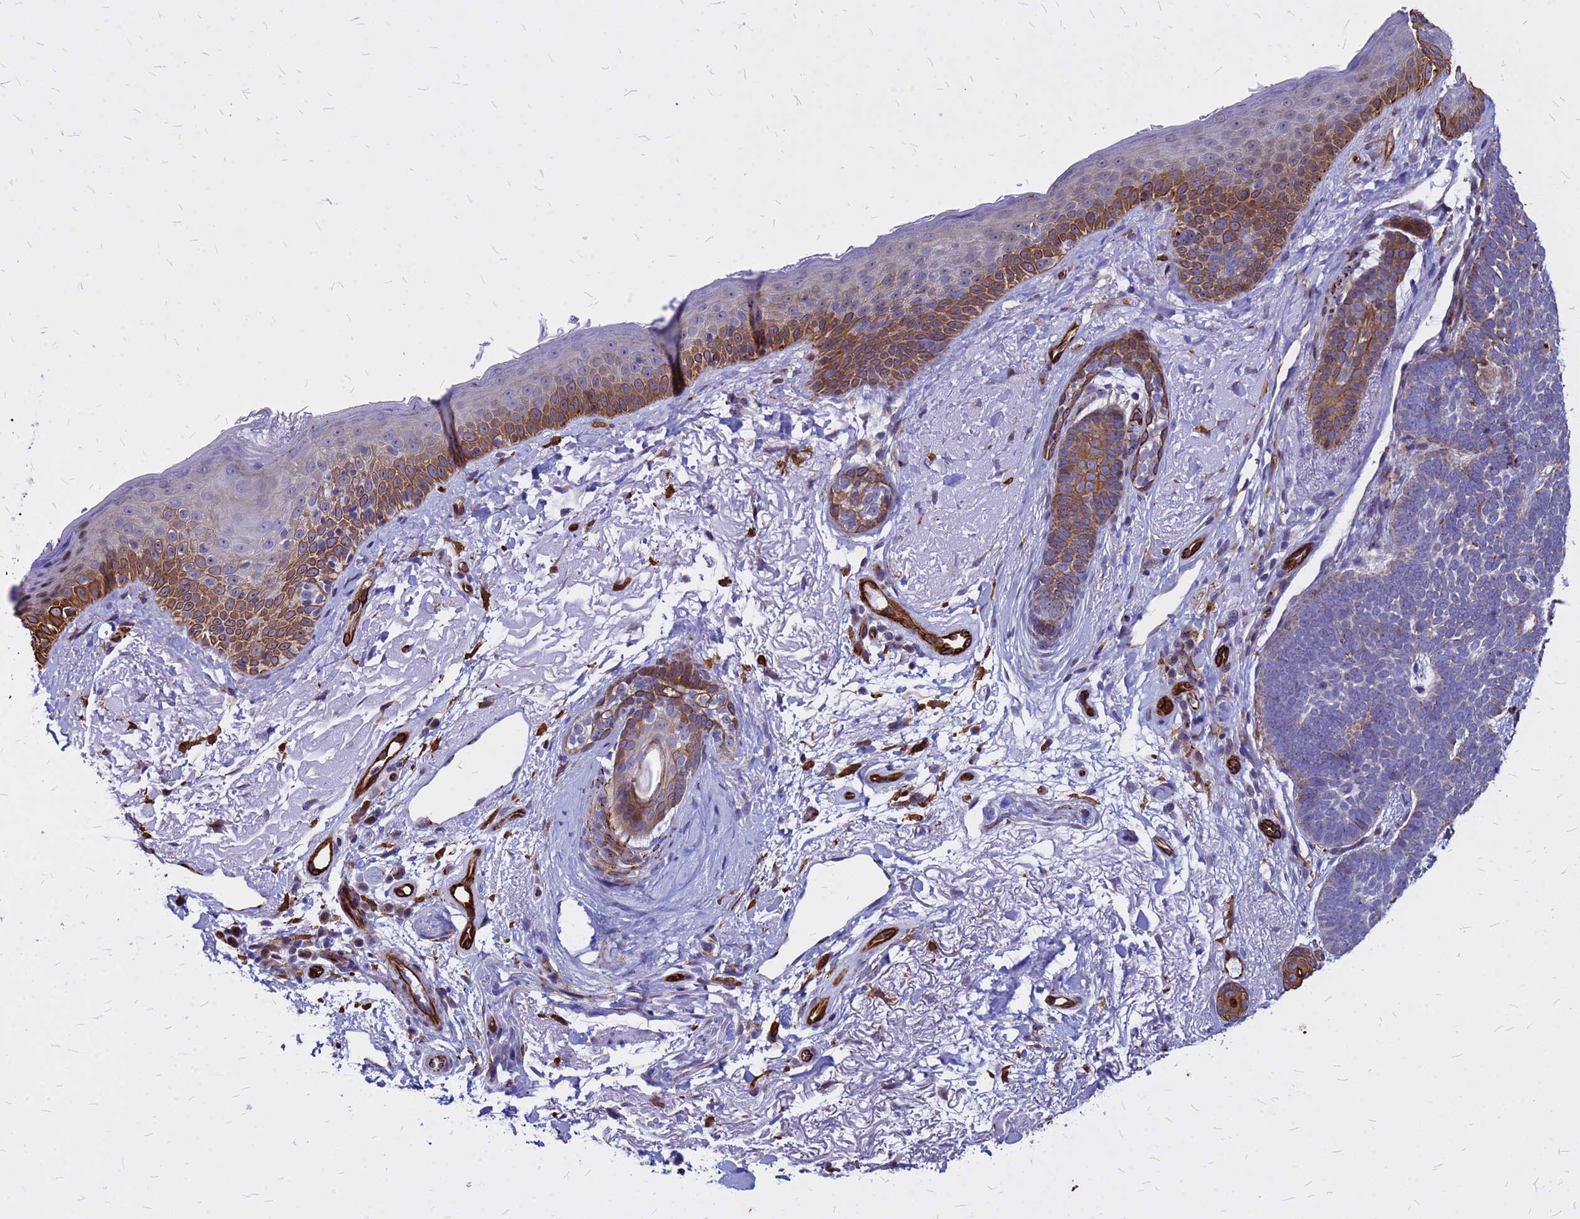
{"staining": {"intensity": "moderate", "quantity": "25%-75%", "location": "cytoplasmic/membranous"}, "tissue": "skin cancer", "cell_type": "Tumor cells", "image_type": "cancer", "snomed": [{"axis": "morphology", "description": "Basal cell carcinoma"}, {"axis": "topography", "description": "Skin"}], "caption": "Protein expression analysis of human basal cell carcinoma (skin) reveals moderate cytoplasmic/membranous expression in approximately 25%-75% of tumor cells.", "gene": "NOSTRIN", "patient": {"sex": "female", "age": 77}}